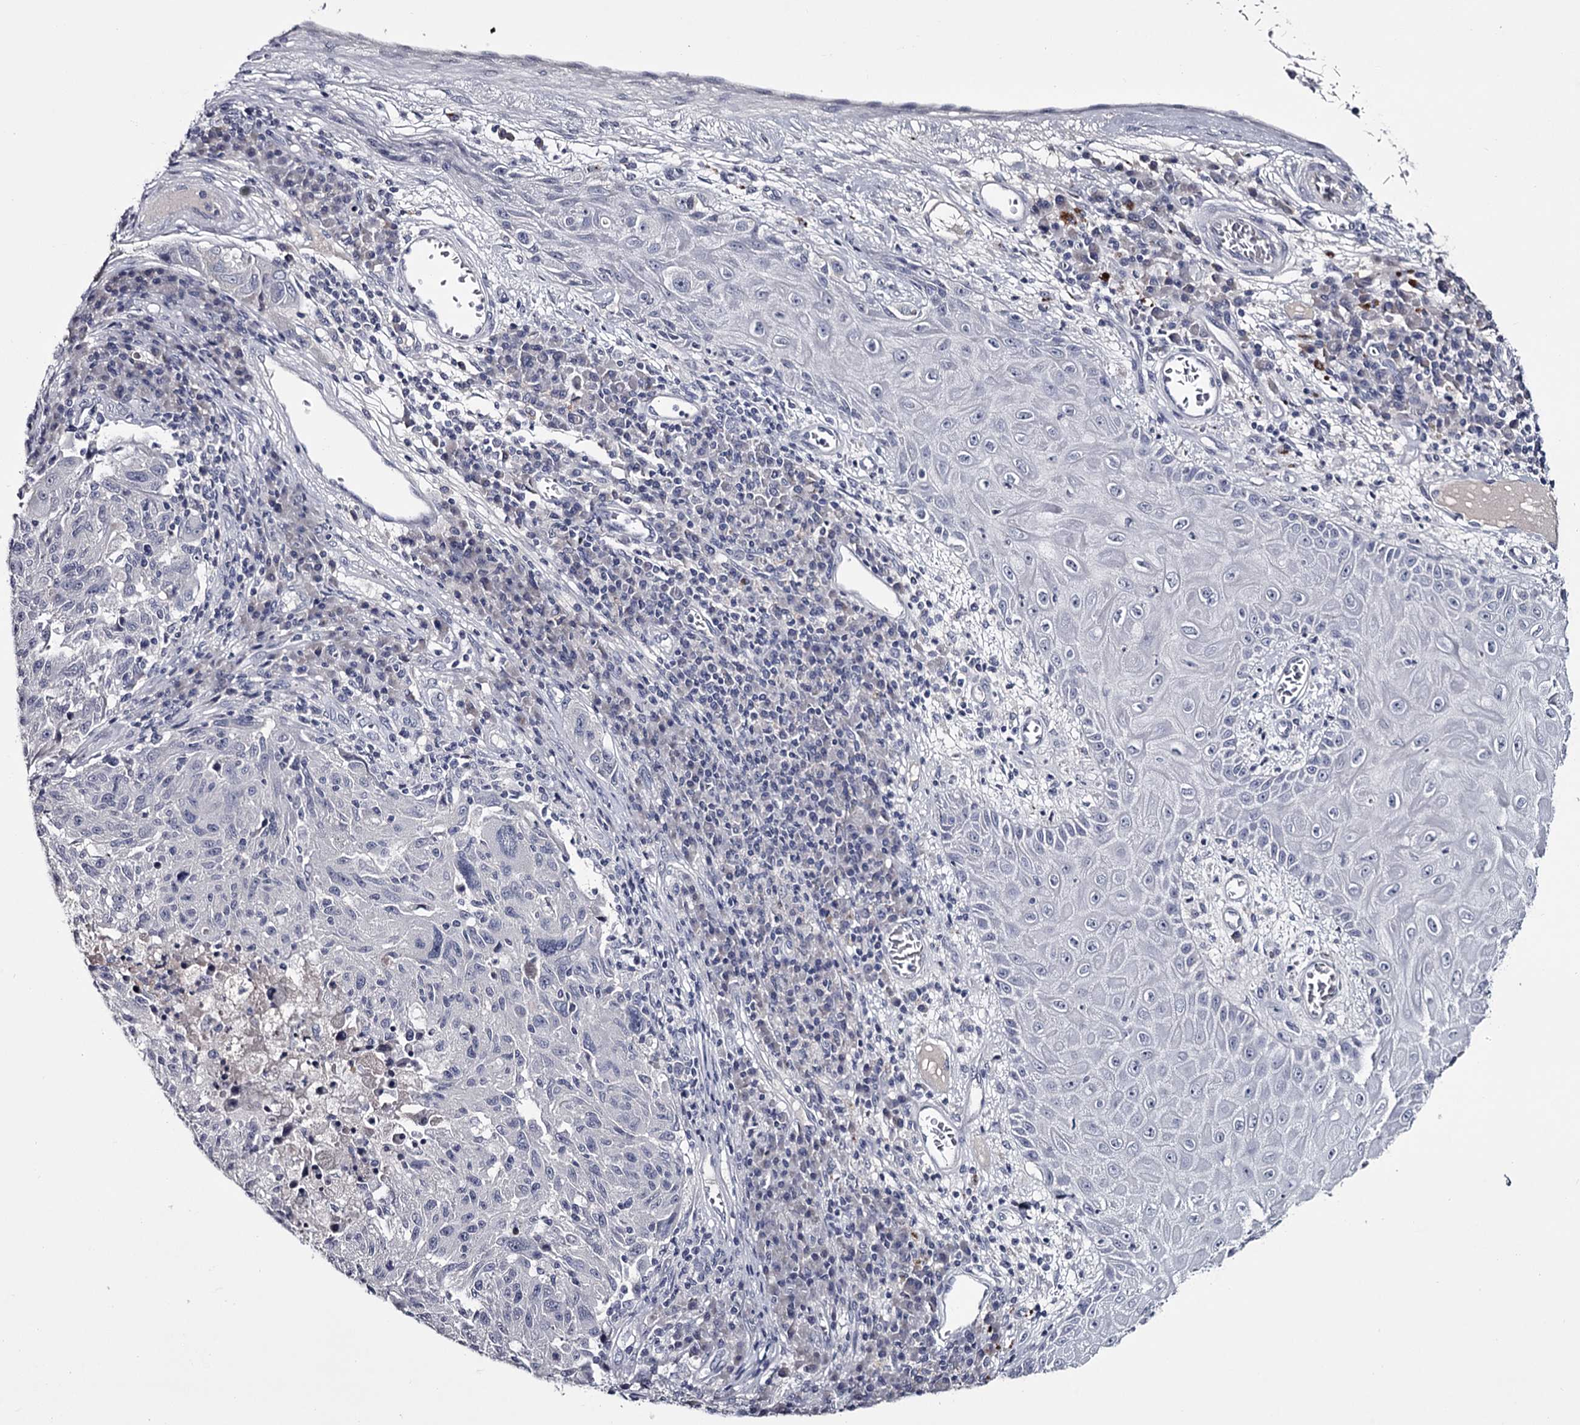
{"staining": {"intensity": "negative", "quantity": "none", "location": "none"}, "tissue": "melanoma", "cell_type": "Tumor cells", "image_type": "cancer", "snomed": [{"axis": "morphology", "description": "Malignant melanoma, NOS"}, {"axis": "topography", "description": "Skin"}], "caption": "IHC histopathology image of human melanoma stained for a protein (brown), which exhibits no positivity in tumor cells.", "gene": "DAO", "patient": {"sex": "male", "age": 53}}